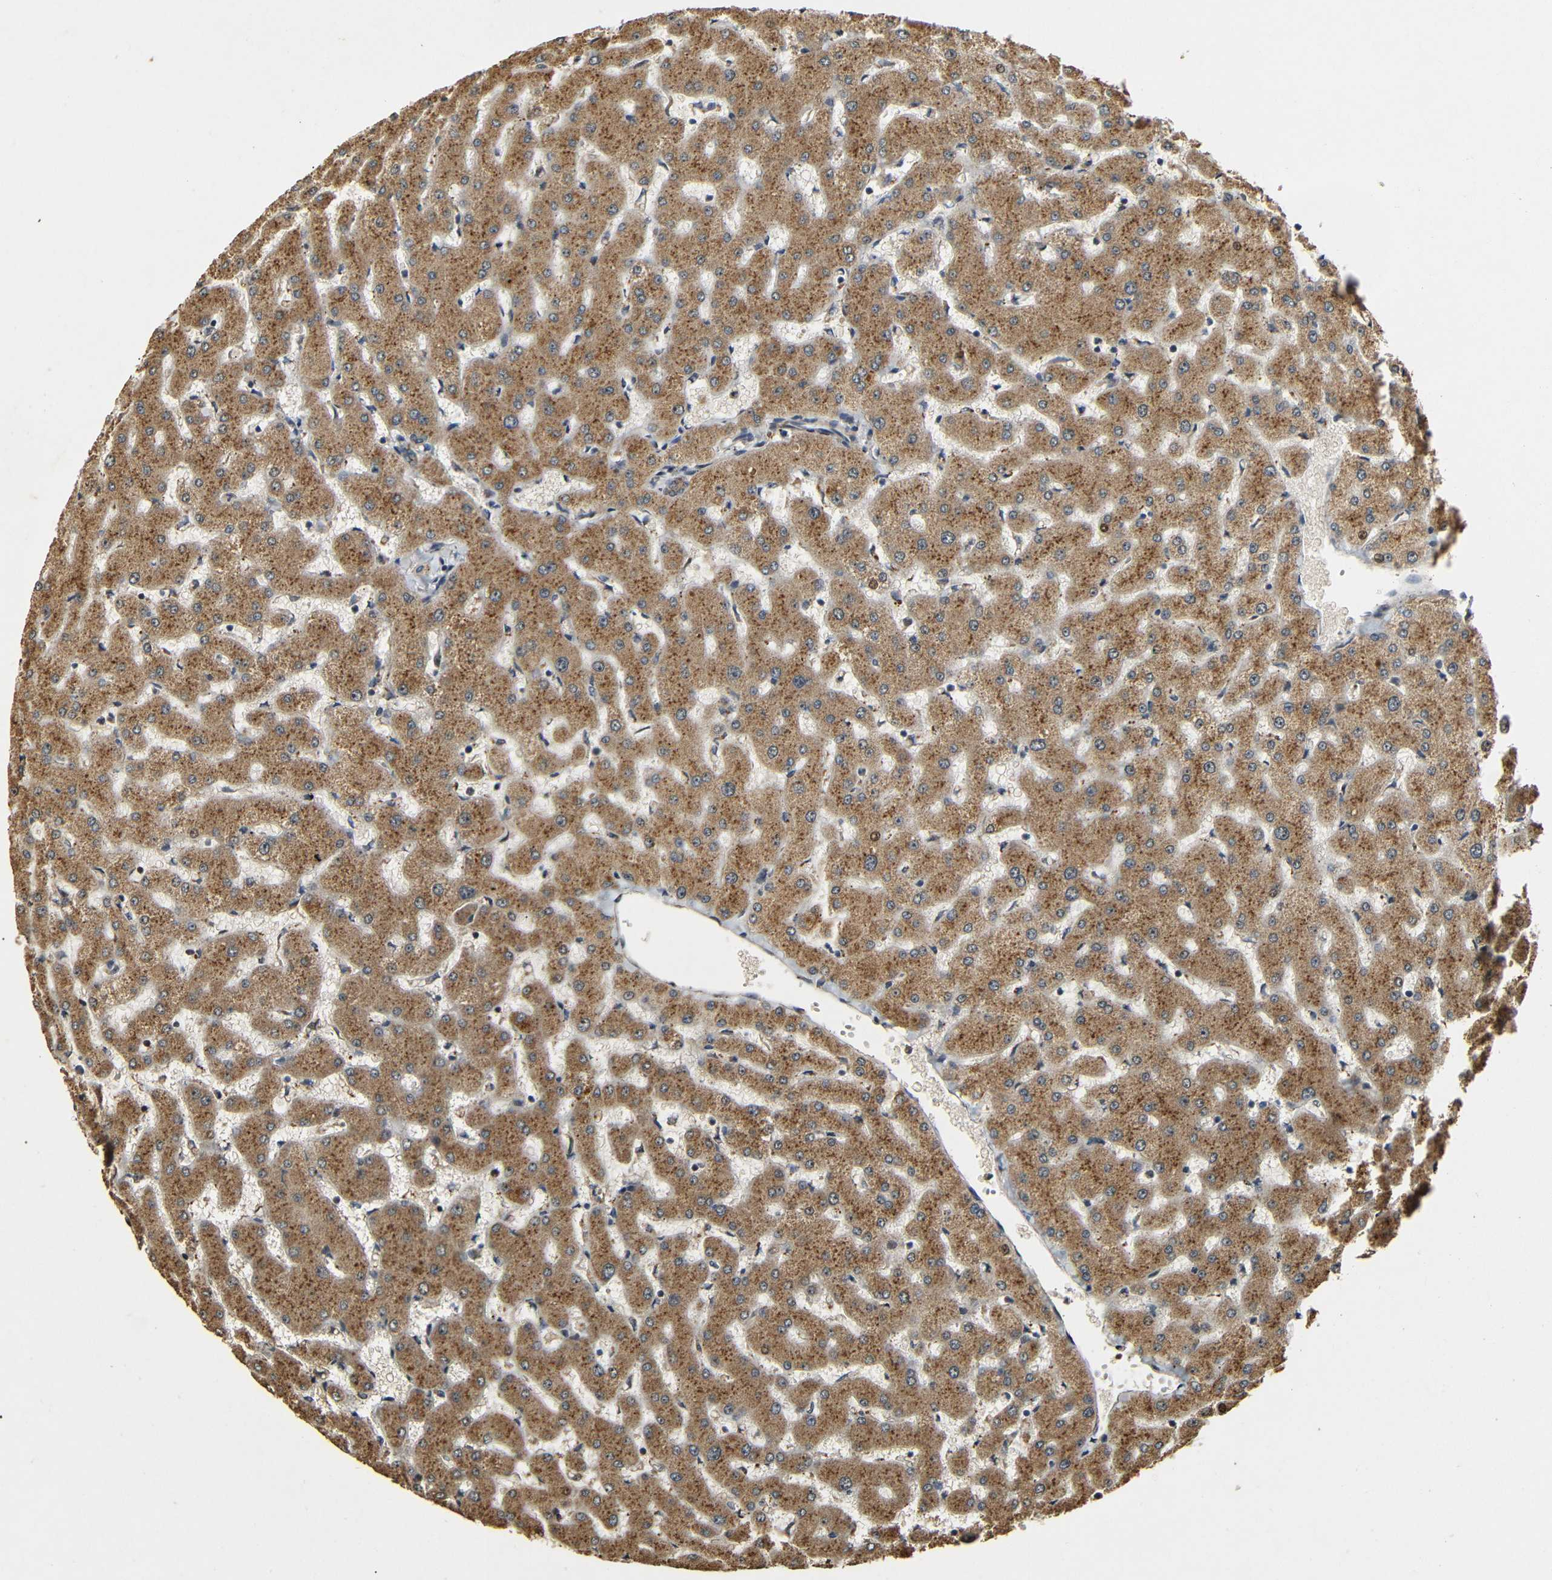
{"staining": {"intensity": "moderate", "quantity": ">75%", "location": "cytoplasmic/membranous"}, "tissue": "liver", "cell_type": "Cholangiocytes", "image_type": "normal", "snomed": [{"axis": "morphology", "description": "Normal tissue, NOS"}, {"axis": "topography", "description": "Liver"}], "caption": "High-magnification brightfield microscopy of benign liver stained with DAB (3,3'-diaminobenzidine) (brown) and counterstained with hematoxylin (blue). cholangiocytes exhibit moderate cytoplasmic/membranous staining is seen in about>75% of cells. The staining was performed using DAB, with brown indicating positive protein expression. Nuclei are stained blue with hematoxylin.", "gene": "KAZALD1", "patient": {"sex": "female", "age": 63}}